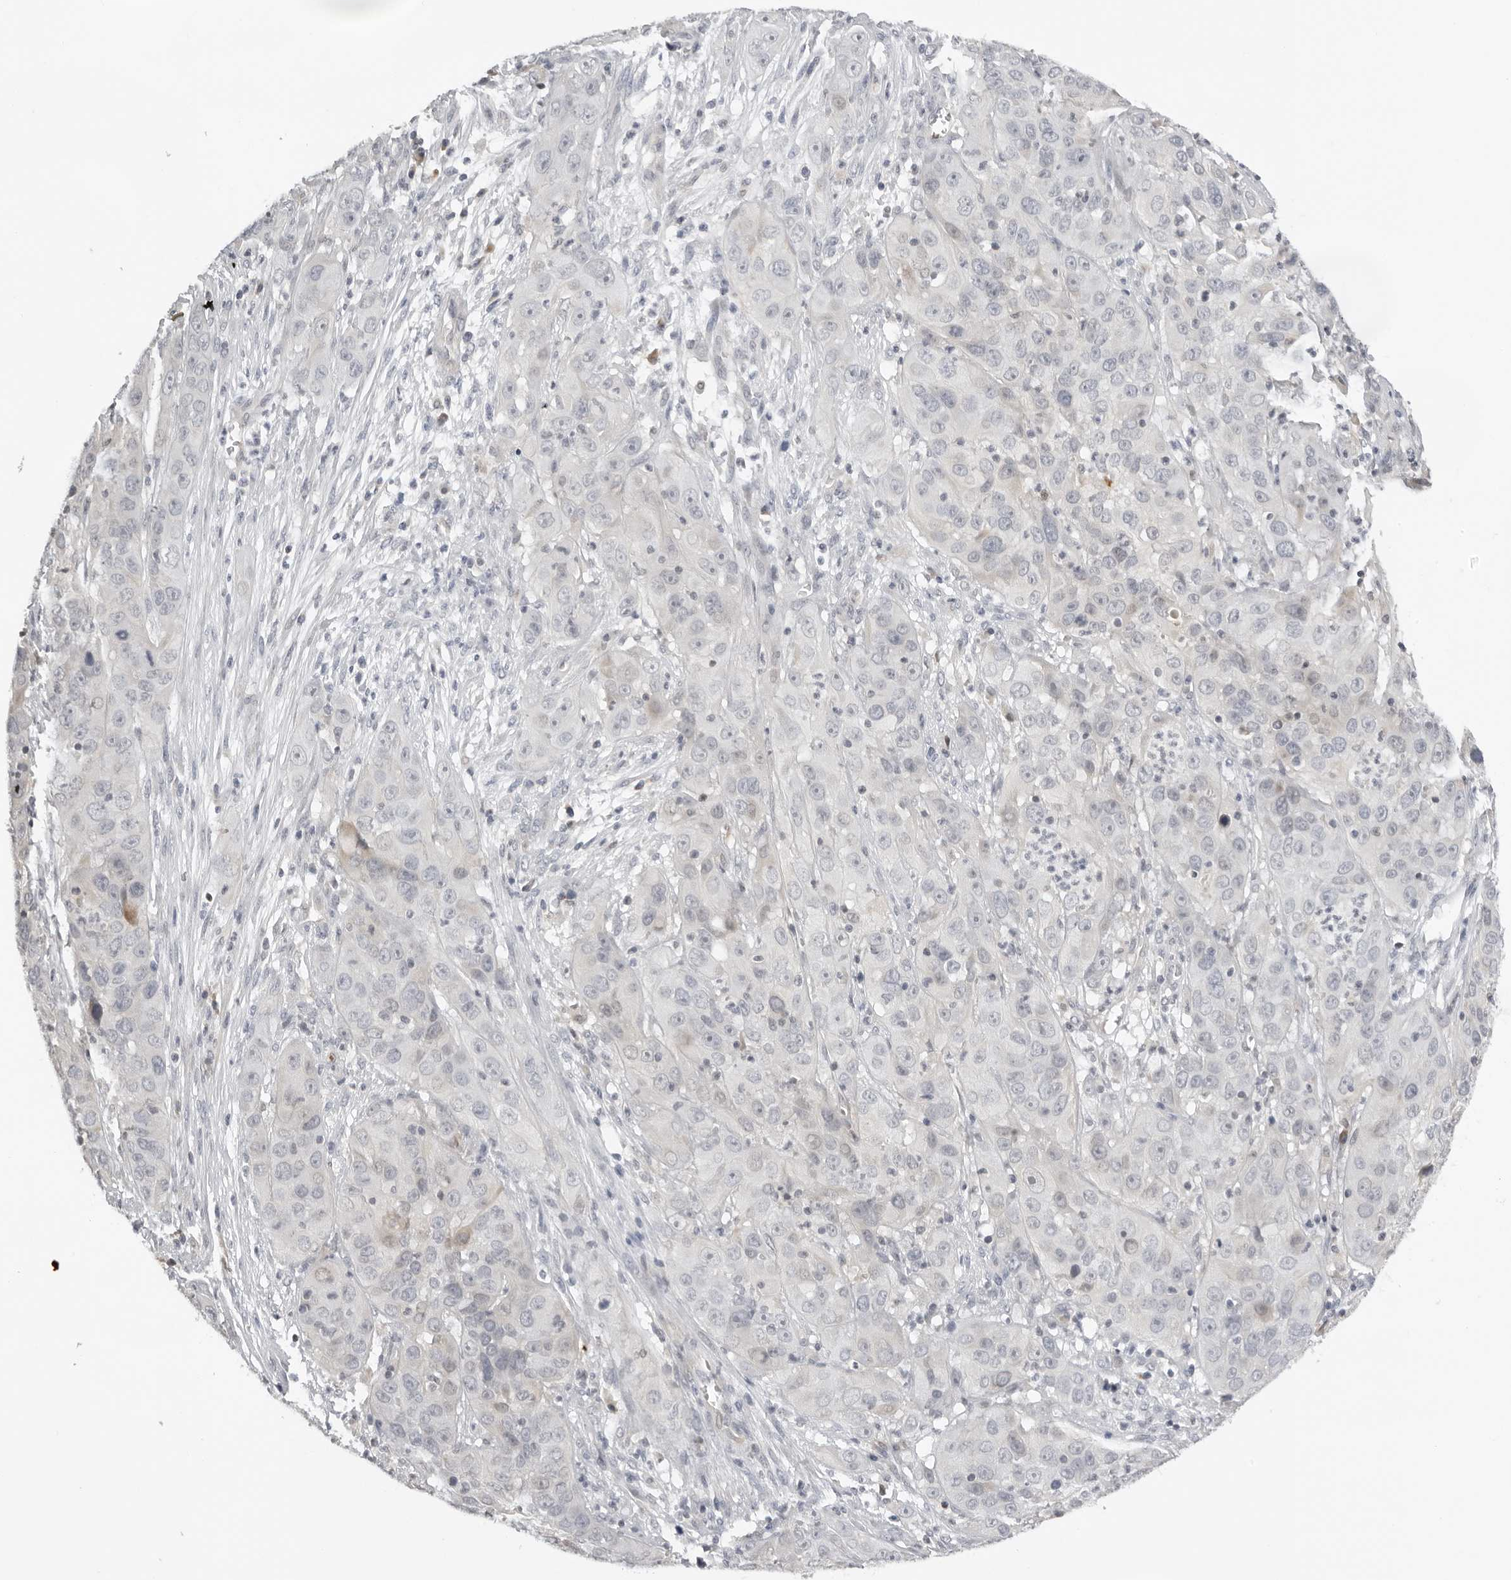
{"staining": {"intensity": "negative", "quantity": "none", "location": "none"}, "tissue": "cervical cancer", "cell_type": "Tumor cells", "image_type": "cancer", "snomed": [{"axis": "morphology", "description": "Squamous cell carcinoma, NOS"}, {"axis": "topography", "description": "Cervix"}], "caption": "An immunohistochemistry (IHC) photomicrograph of cervical squamous cell carcinoma is shown. There is no staining in tumor cells of cervical squamous cell carcinoma. The staining was performed using DAB to visualize the protein expression in brown, while the nuclei were stained in blue with hematoxylin (Magnification: 20x).", "gene": "ACP6", "patient": {"sex": "female", "age": 32}}